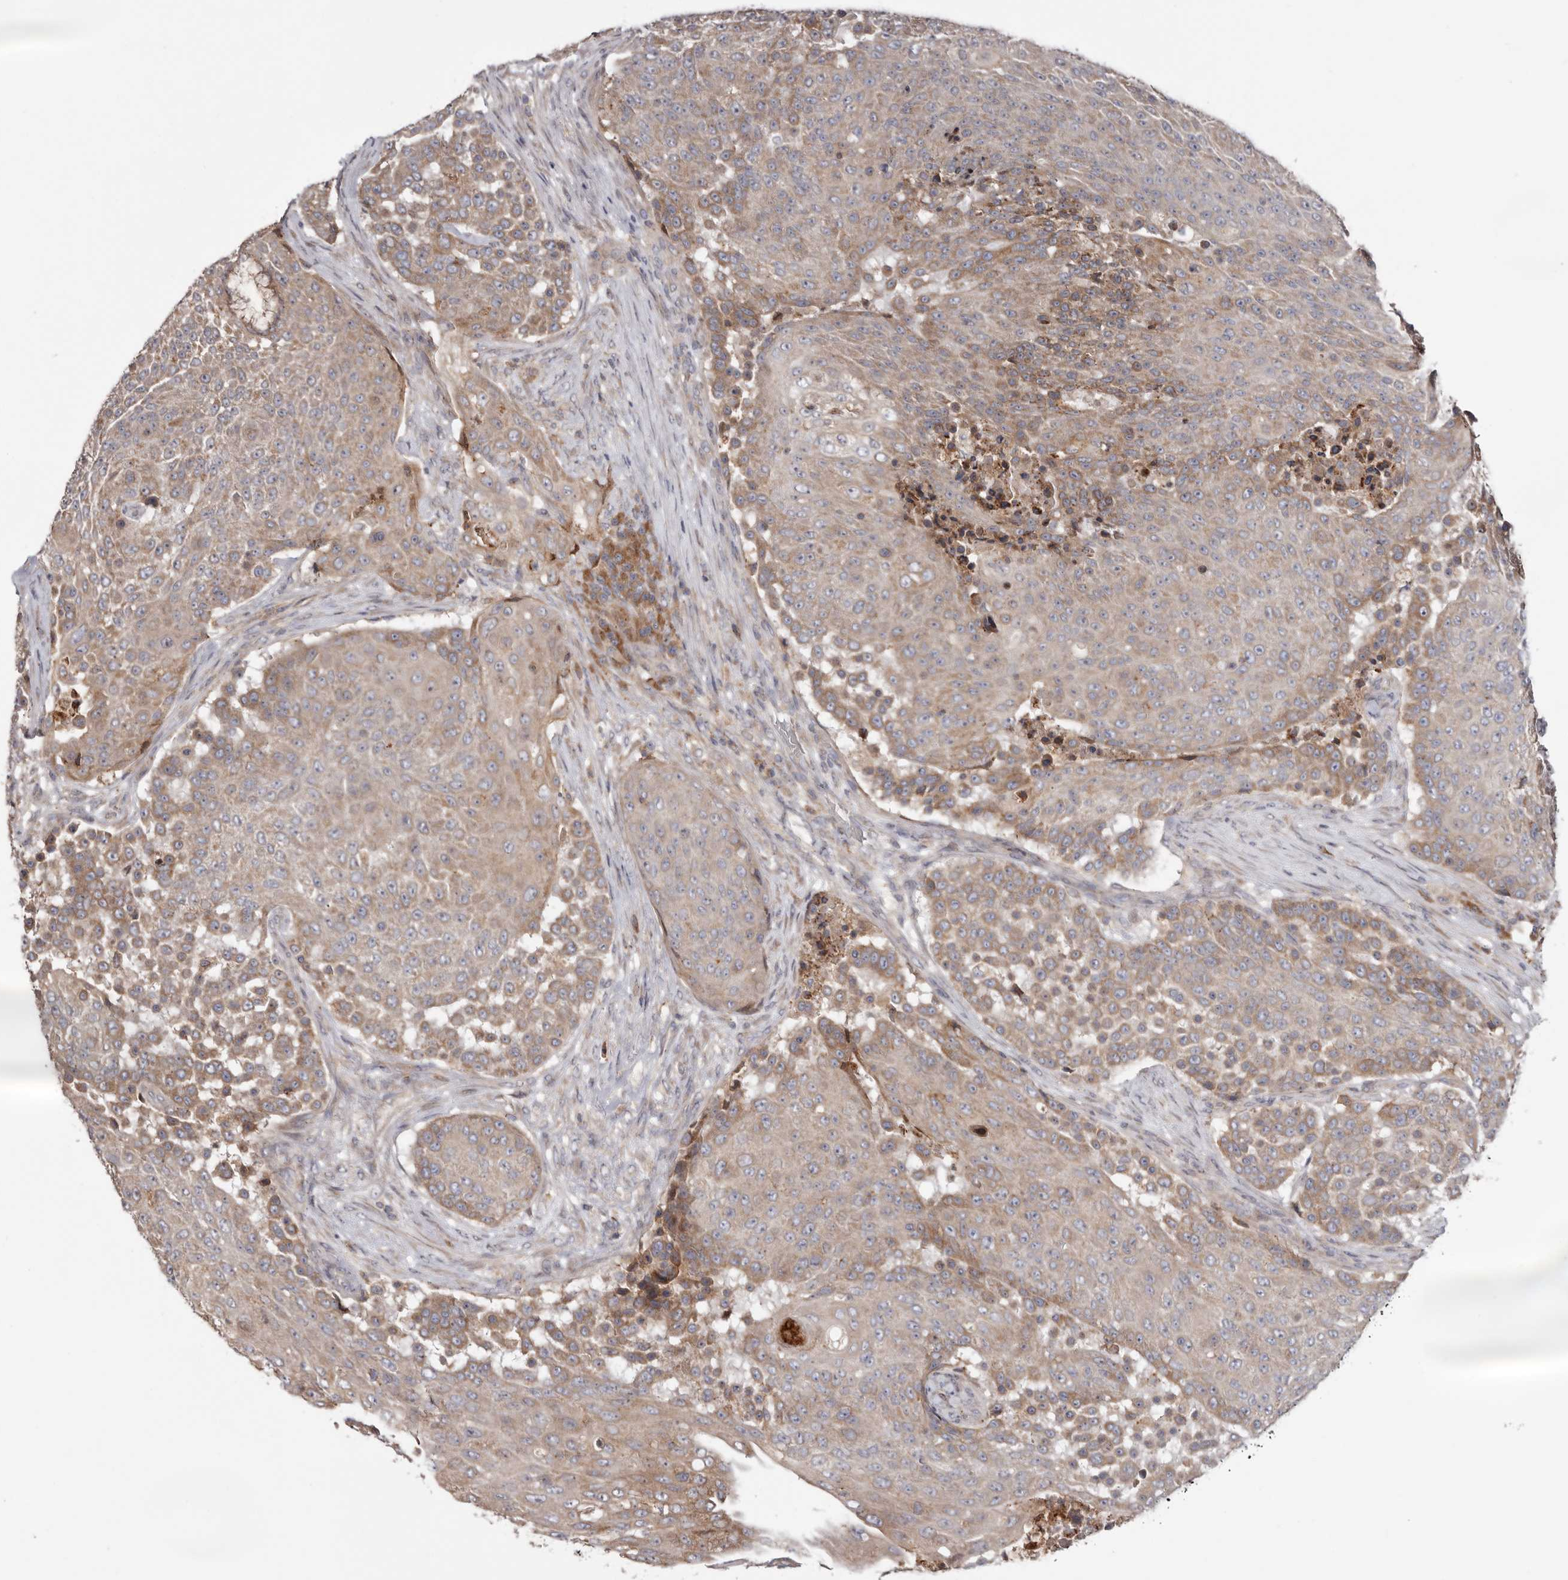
{"staining": {"intensity": "weak", "quantity": ">75%", "location": "cytoplasmic/membranous"}, "tissue": "urothelial cancer", "cell_type": "Tumor cells", "image_type": "cancer", "snomed": [{"axis": "morphology", "description": "Urothelial carcinoma, High grade"}, {"axis": "topography", "description": "Urinary bladder"}], "caption": "High-power microscopy captured an IHC photomicrograph of urothelial cancer, revealing weak cytoplasmic/membranous expression in approximately >75% of tumor cells.", "gene": "TMUB1", "patient": {"sex": "female", "age": 63}}